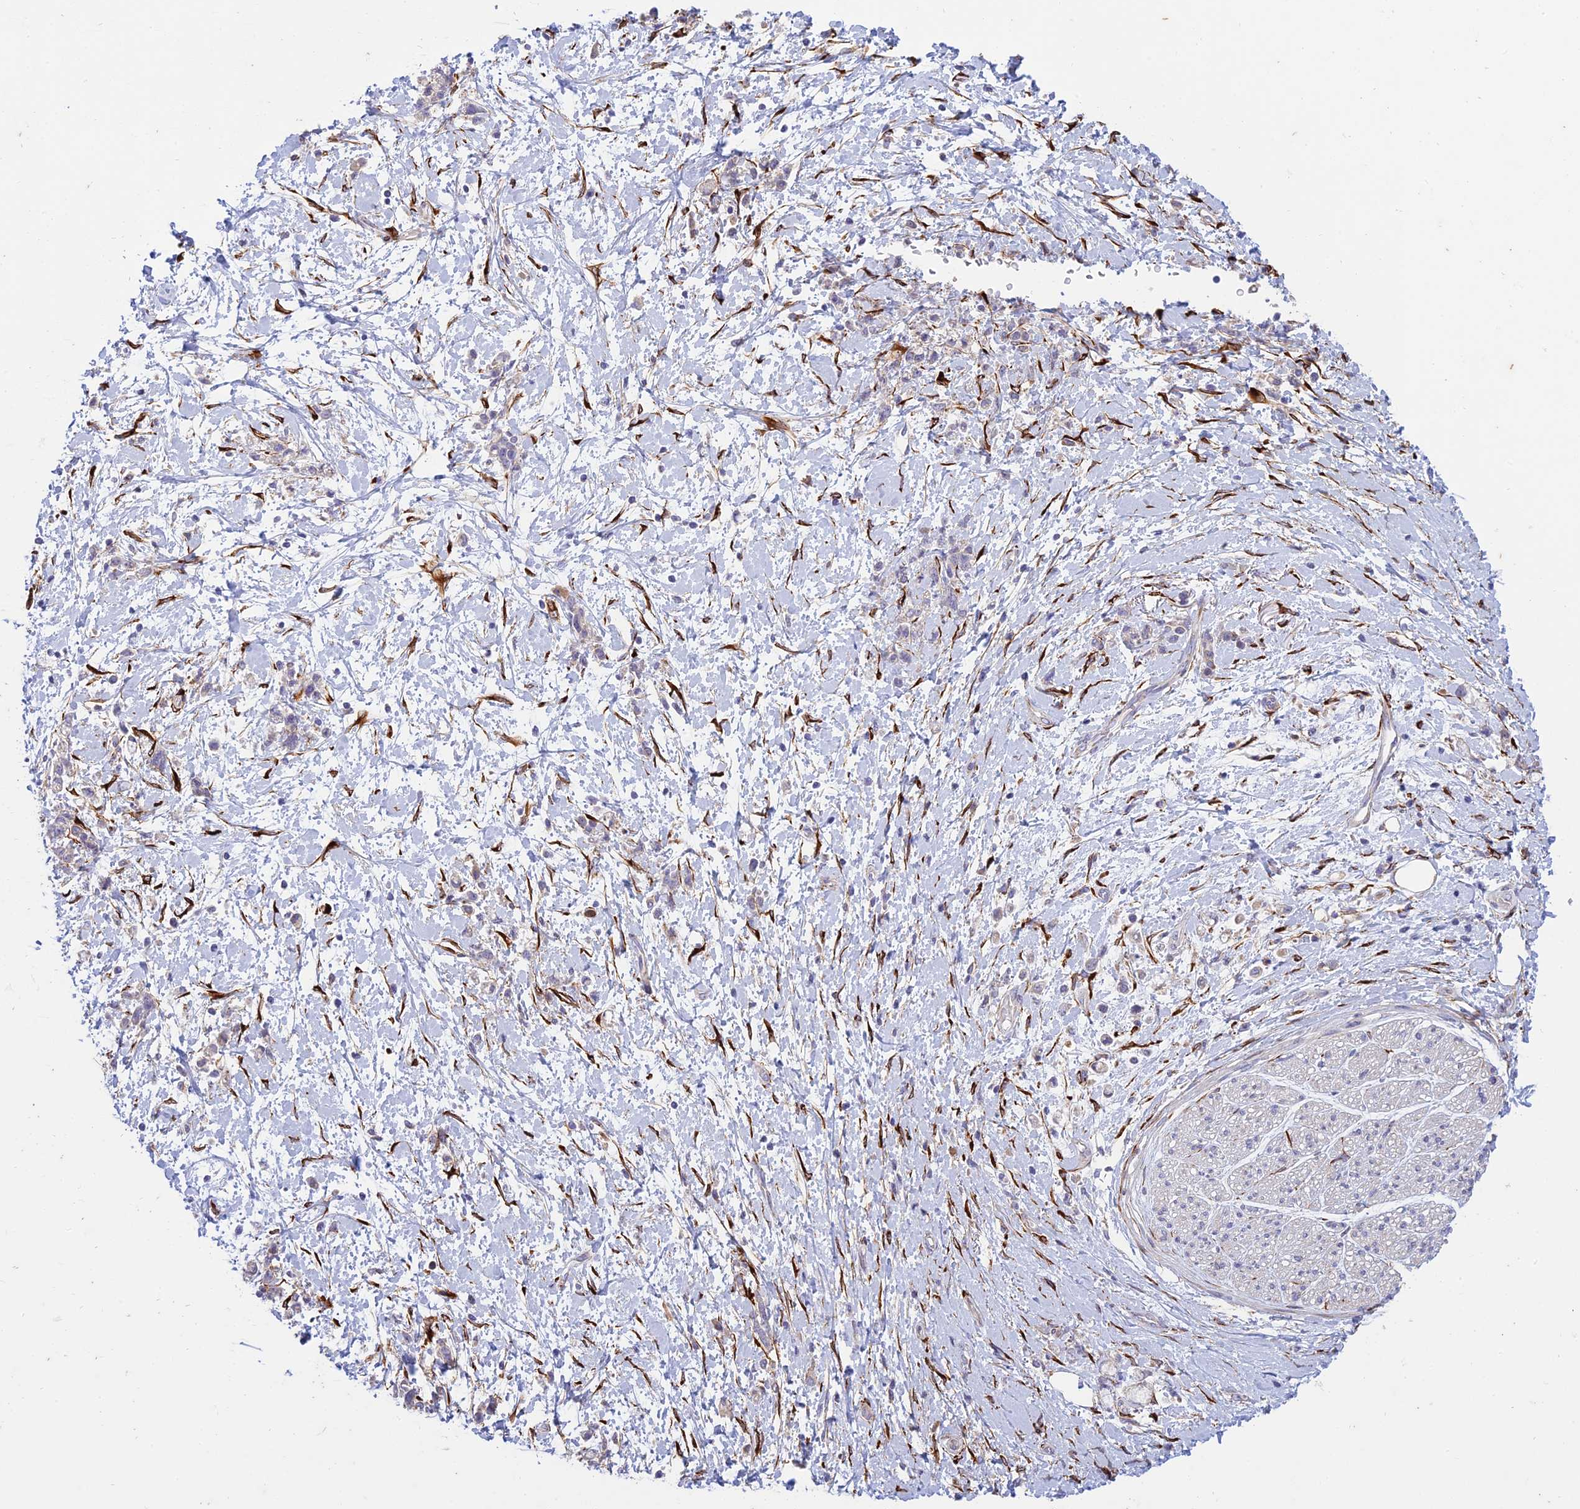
{"staining": {"intensity": "negative", "quantity": "none", "location": "none"}, "tissue": "stomach cancer", "cell_type": "Tumor cells", "image_type": "cancer", "snomed": [{"axis": "morphology", "description": "Adenocarcinoma, NOS"}, {"axis": "topography", "description": "Stomach"}], "caption": "Stomach cancer was stained to show a protein in brown. There is no significant staining in tumor cells. (DAB (3,3'-diaminobenzidine) IHC visualized using brightfield microscopy, high magnification).", "gene": "RCN3", "patient": {"sex": "female", "age": 60}}